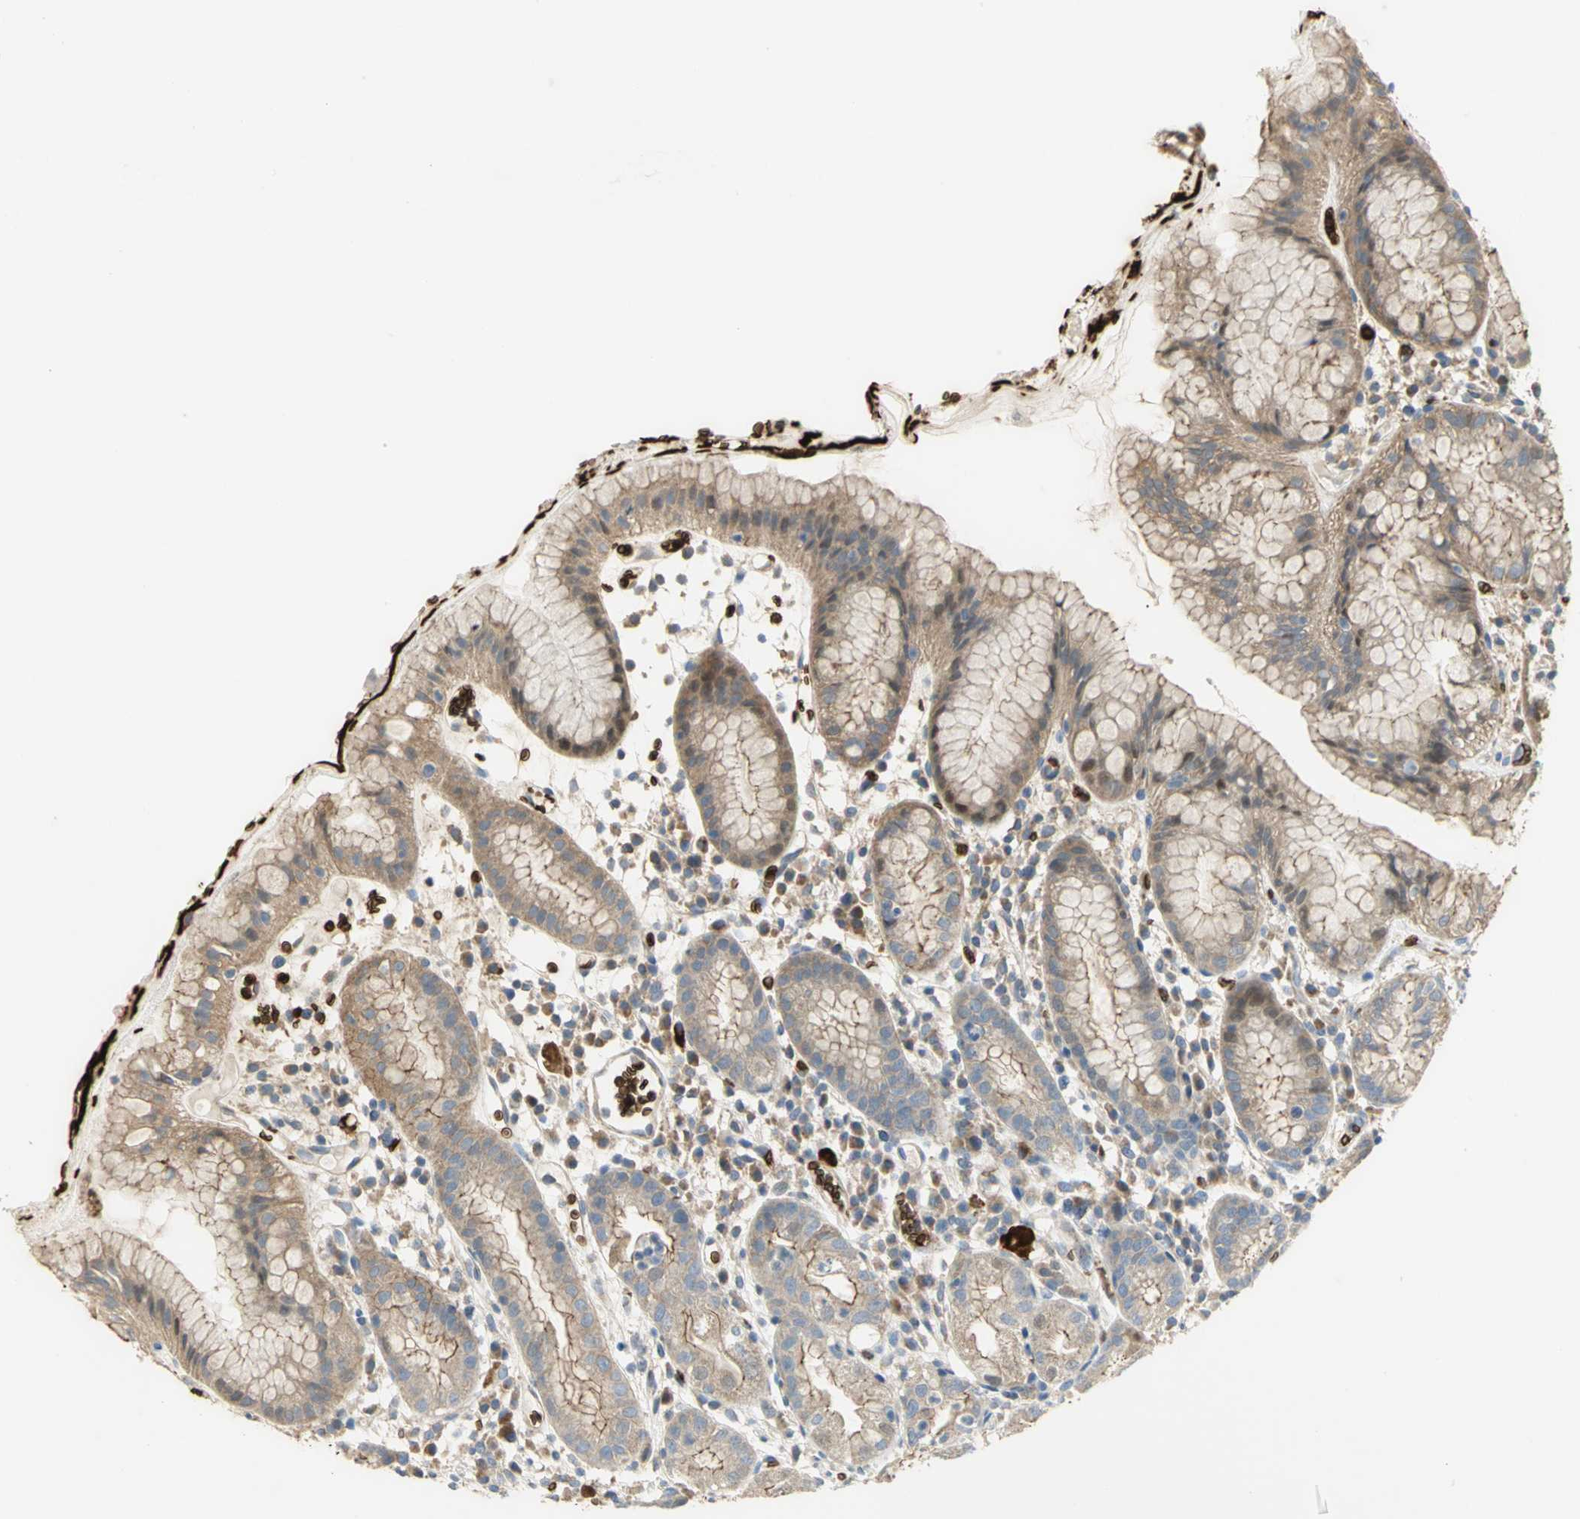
{"staining": {"intensity": "weak", "quantity": ">75%", "location": "cytoplasmic/membranous"}, "tissue": "stomach", "cell_type": "Glandular cells", "image_type": "normal", "snomed": [{"axis": "morphology", "description": "Normal tissue, NOS"}, {"axis": "topography", "description": "Stomach"}, {"axis": "topography", "description": "Stomach, lower"}], "caption": "Immunohistochemistry (IHC) of unremarkable stomach exhibits low levels of weak cytoplasmic/membranous expression in about >75% of glandular cells.", "gene": "ANK1", "patient": {"sex": "female", "age": 75}}